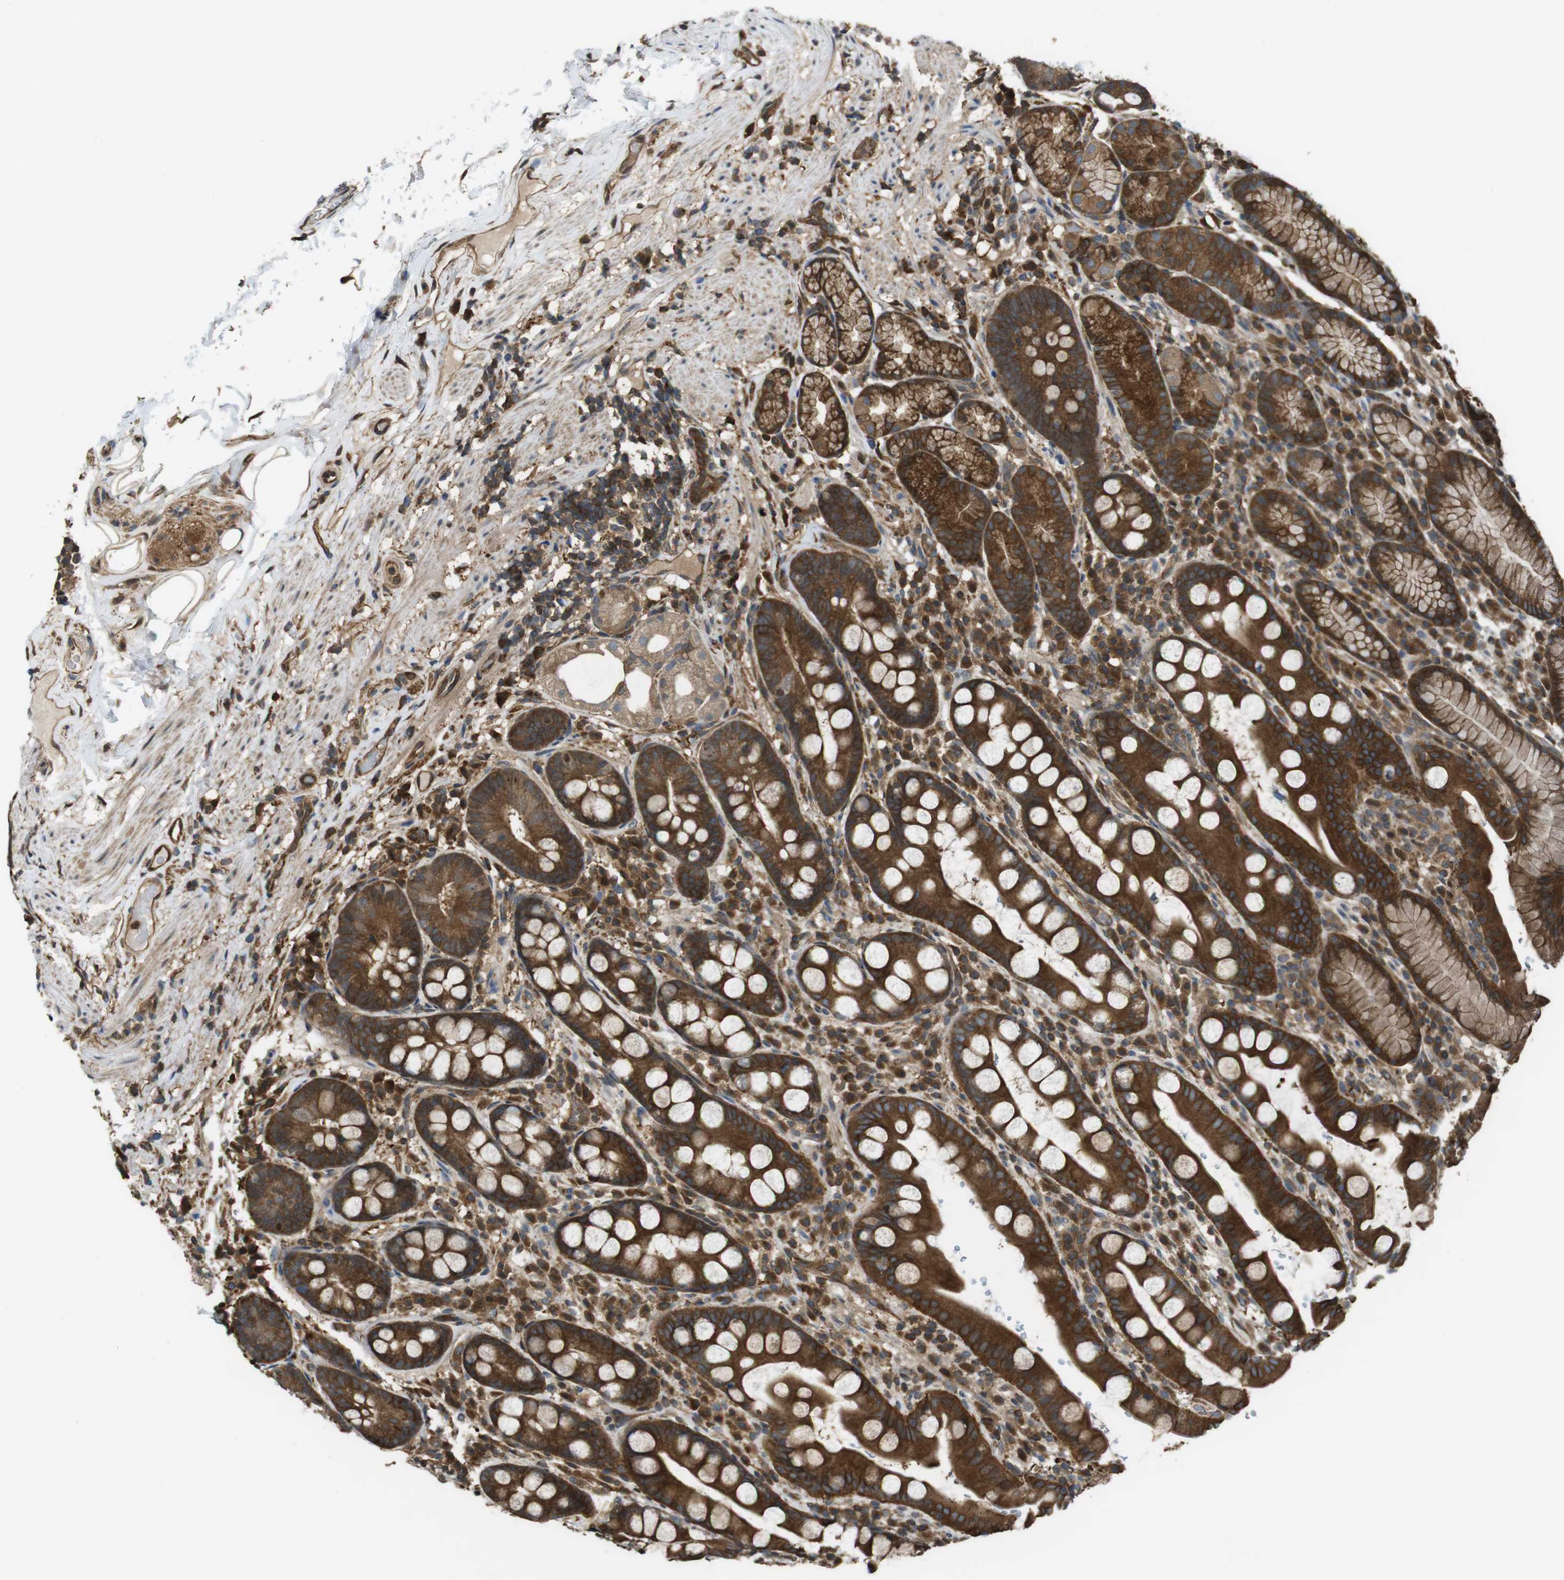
{"staining": {"intensity": "strong", "quantity": "25%-75%", "location": "cytoplasmic/membranous"}, "tissue": "stomach", "cell_type": "Glandular cells", "image_type": "normal", "snomed": [{"axis": "morphology", "description": "Normal tissue, NOS"}, {"axis": "topography", "description": "Stomach, lower"}], "caption": "An immunohistochemistry micrograph of unremarkable tissue is shown. Protein staining in brown labels strong cytoplasmic/membranous positivity in stomach within glandular cells.", "gene": "ARHGDIA", "patient": {"sex": "male", "age": 52}}